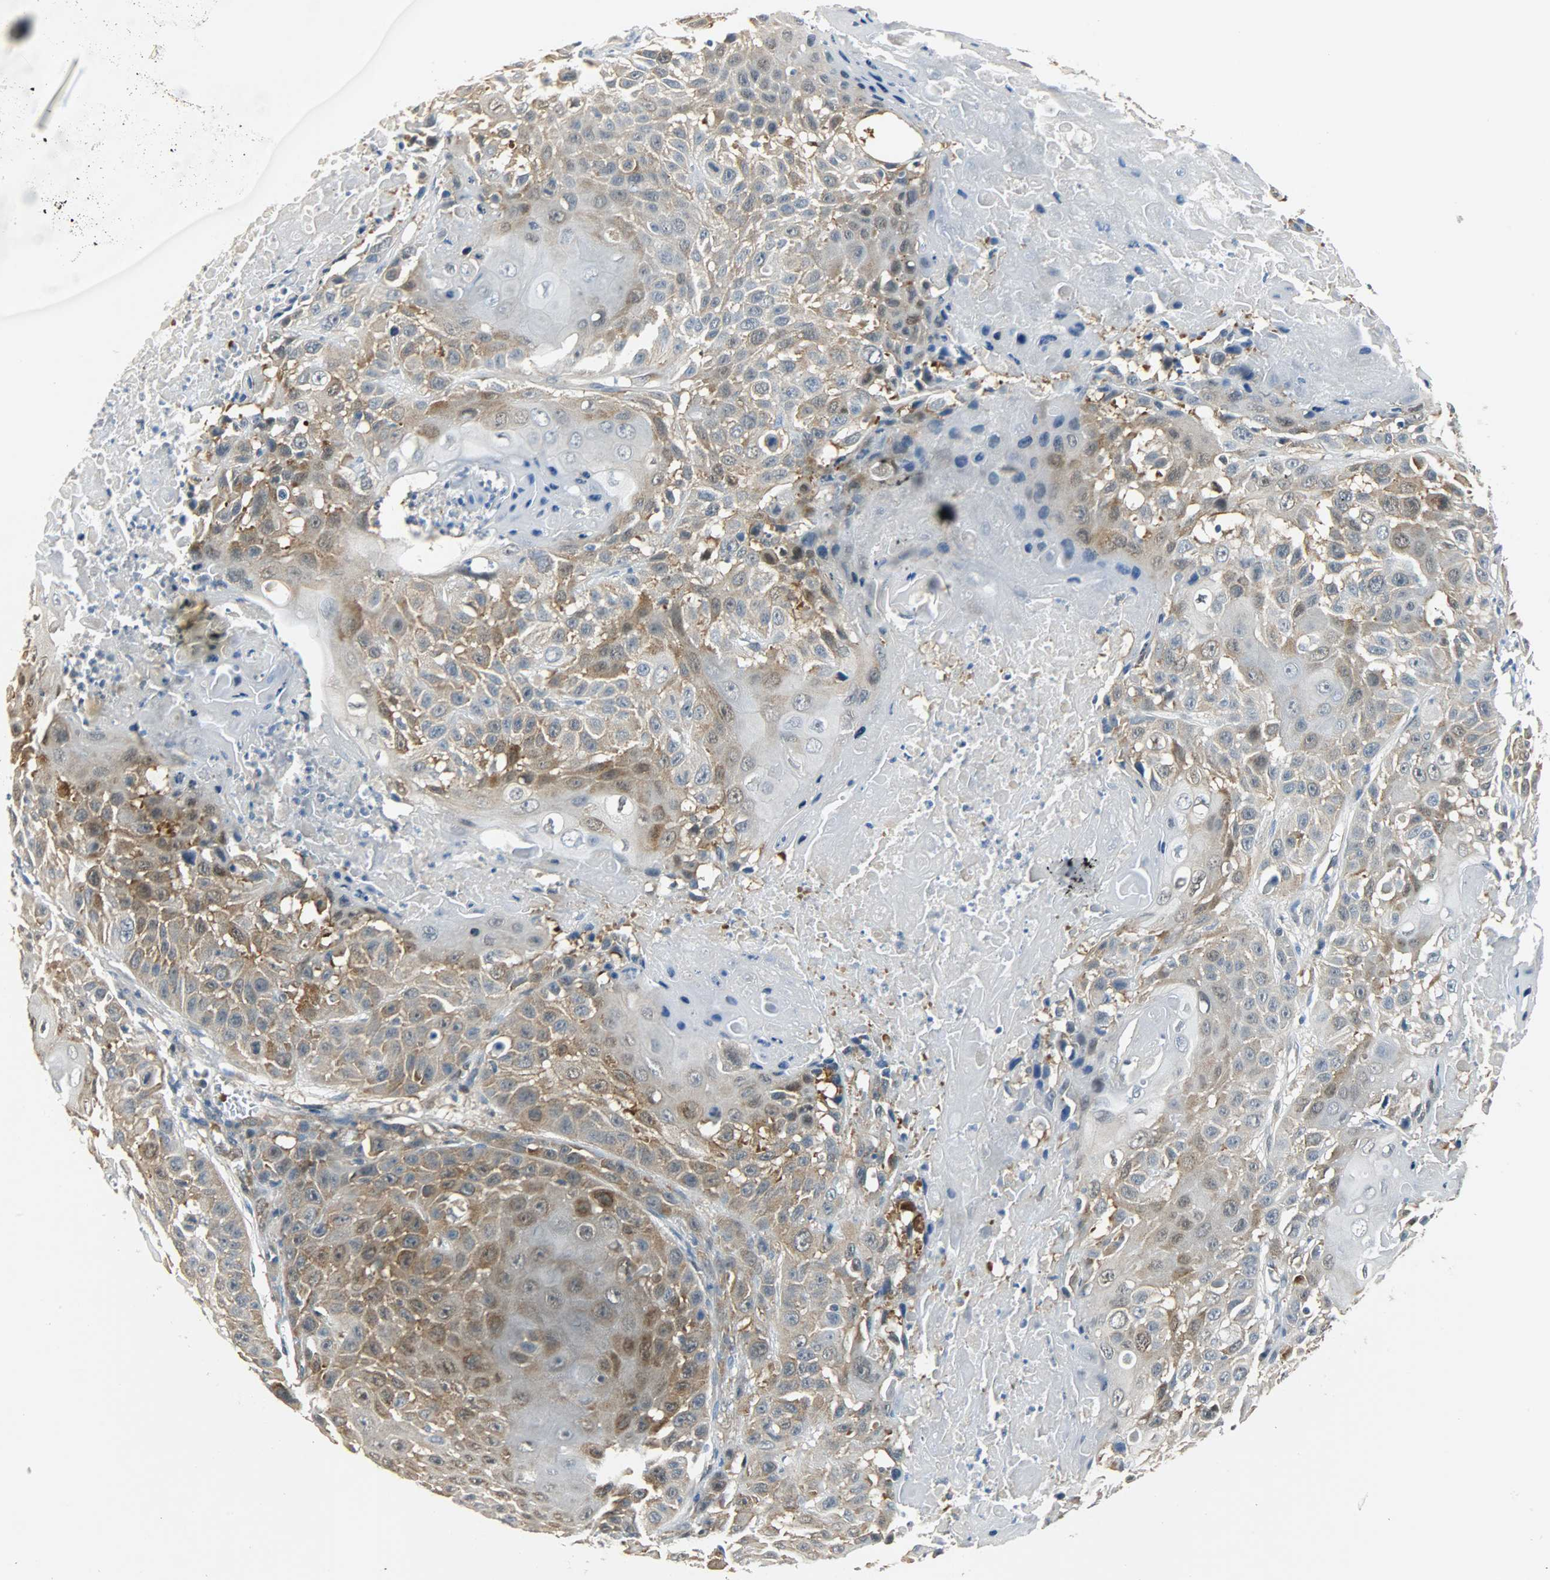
{"staining": {"intensity": "moderate", "quantity": "25%-75%", "location": "cytoplasmic/membranous"}, "tissue": "cervical cancer", "cell_type": "Tumor cells", "image_type": "cancer", "snomed": [{"axis": "morphology", "description": "Squamous cell carcinoma, NOS"}, {"axis": "topography", "description": "Cervix"}], "caption": "Protein staining displays moderate cytoplasmic/membranous staining in approximately 25%-75% of tumor cells in cervical cancer (squamous cell carcinoma). The staining is performed using DAB brown chromogen to label protein expression. The nuclei are counter-stained blue using hematoxylin.", "gene": "EIF4EBP1", "patient": {"sex": "female", "age": 39}}